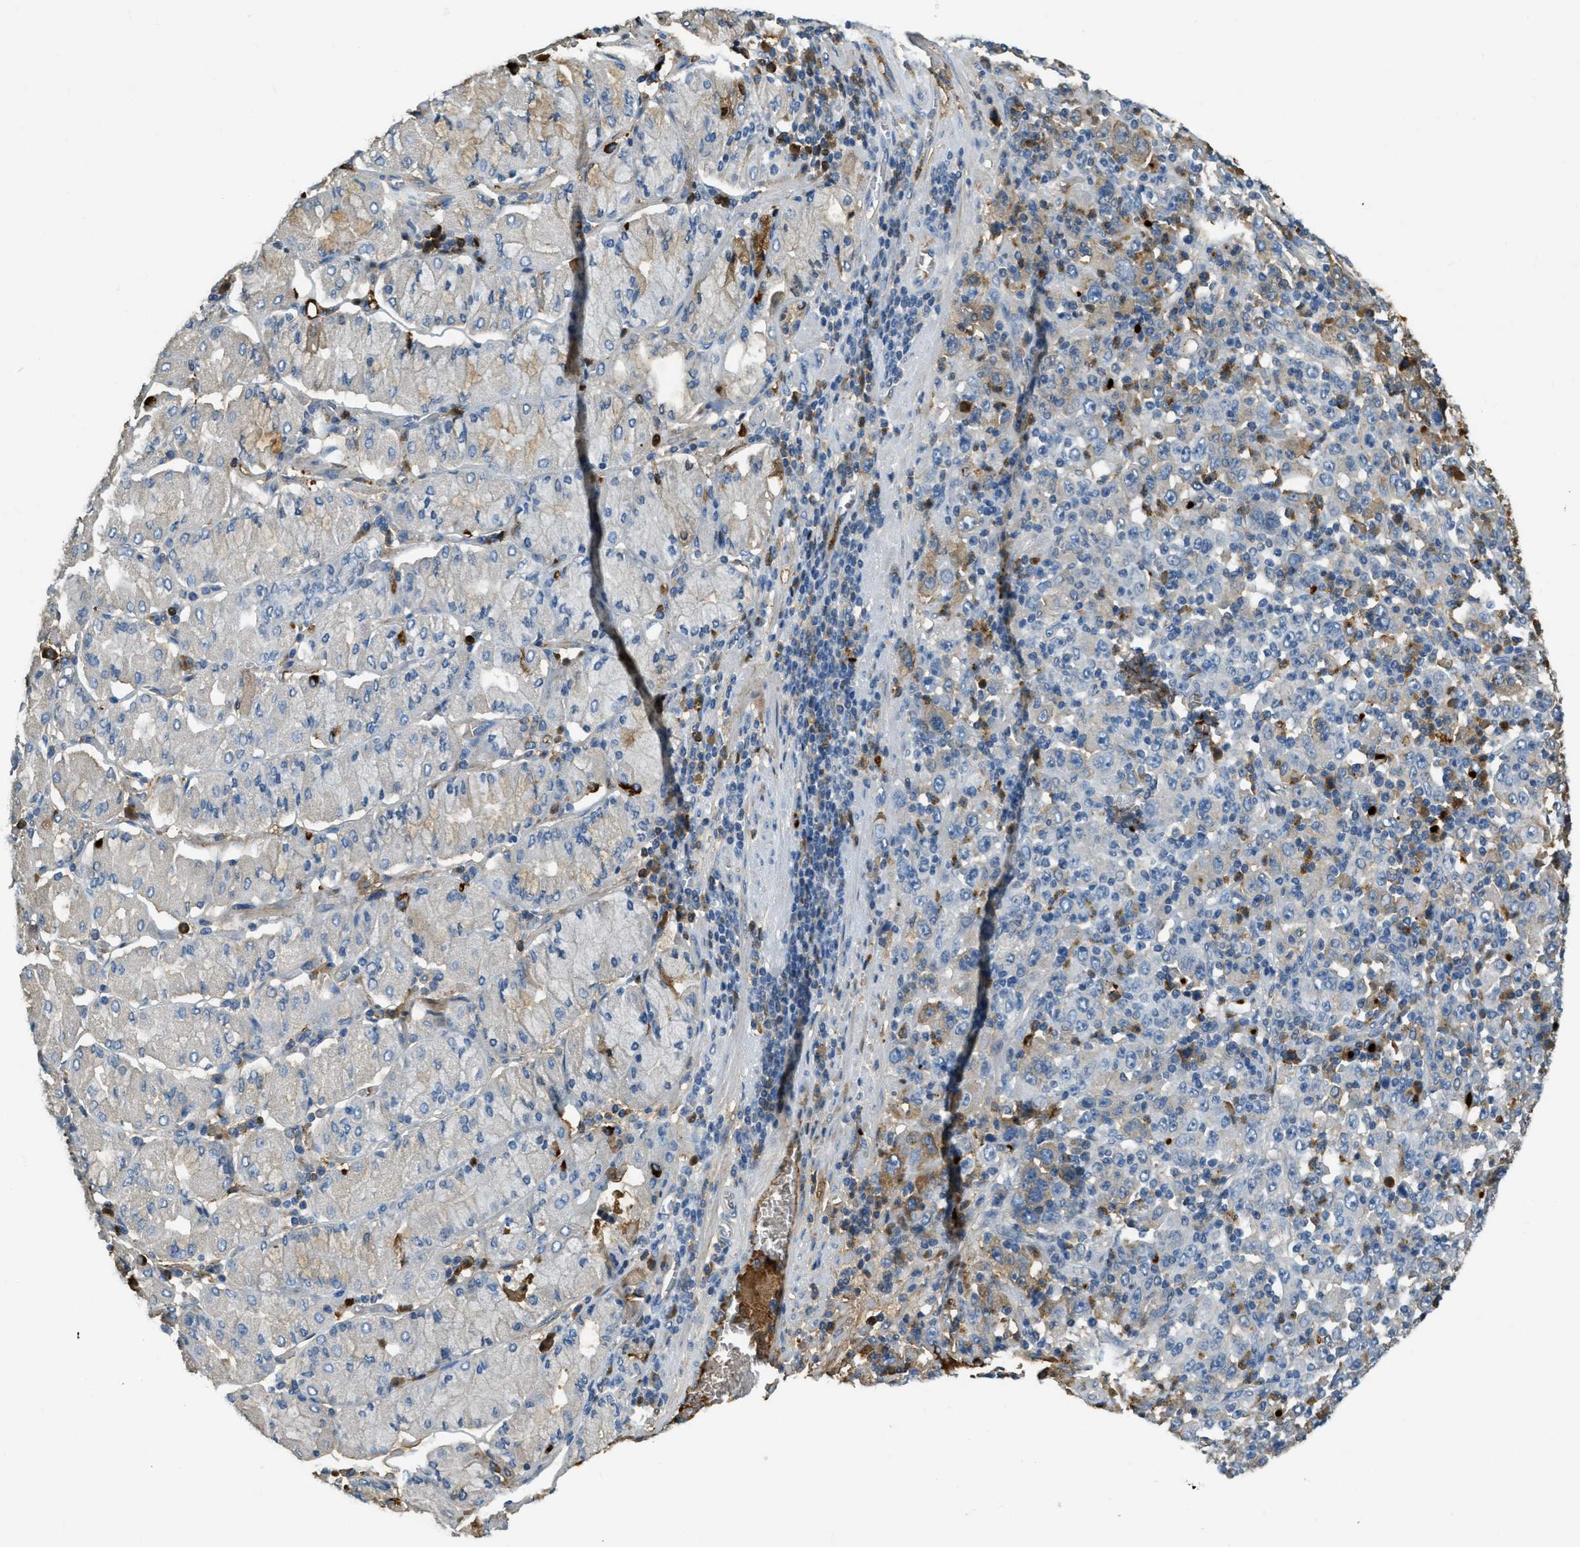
{"staining": {"intensity": "moderate", "quantity": "<25%", "location": "cytoplasmic/membranous"}, "tissue": "stomach cancer", "cell_type": "Tumor cells", "image_type": "cancer", "snomed": [{"axis": "morphology", "description": "Normal tissue, NOS"}, {"axis": "morphology", "description": "Adenocarcinoma, NOS"}, {"axis": "topography", "description": "Stomach, upper"}, {"axis": "topography", "description": "Stomach"}], "caption": "Immunohistochemistry (IHC) of human adenocarcinoma (stomach) shows low levels of moderate cytoplasmic/membranous staining in approximately <25% of tumor cells.", "gene": "PRTN3", "patient": {"sex": "male", "age": 59}}